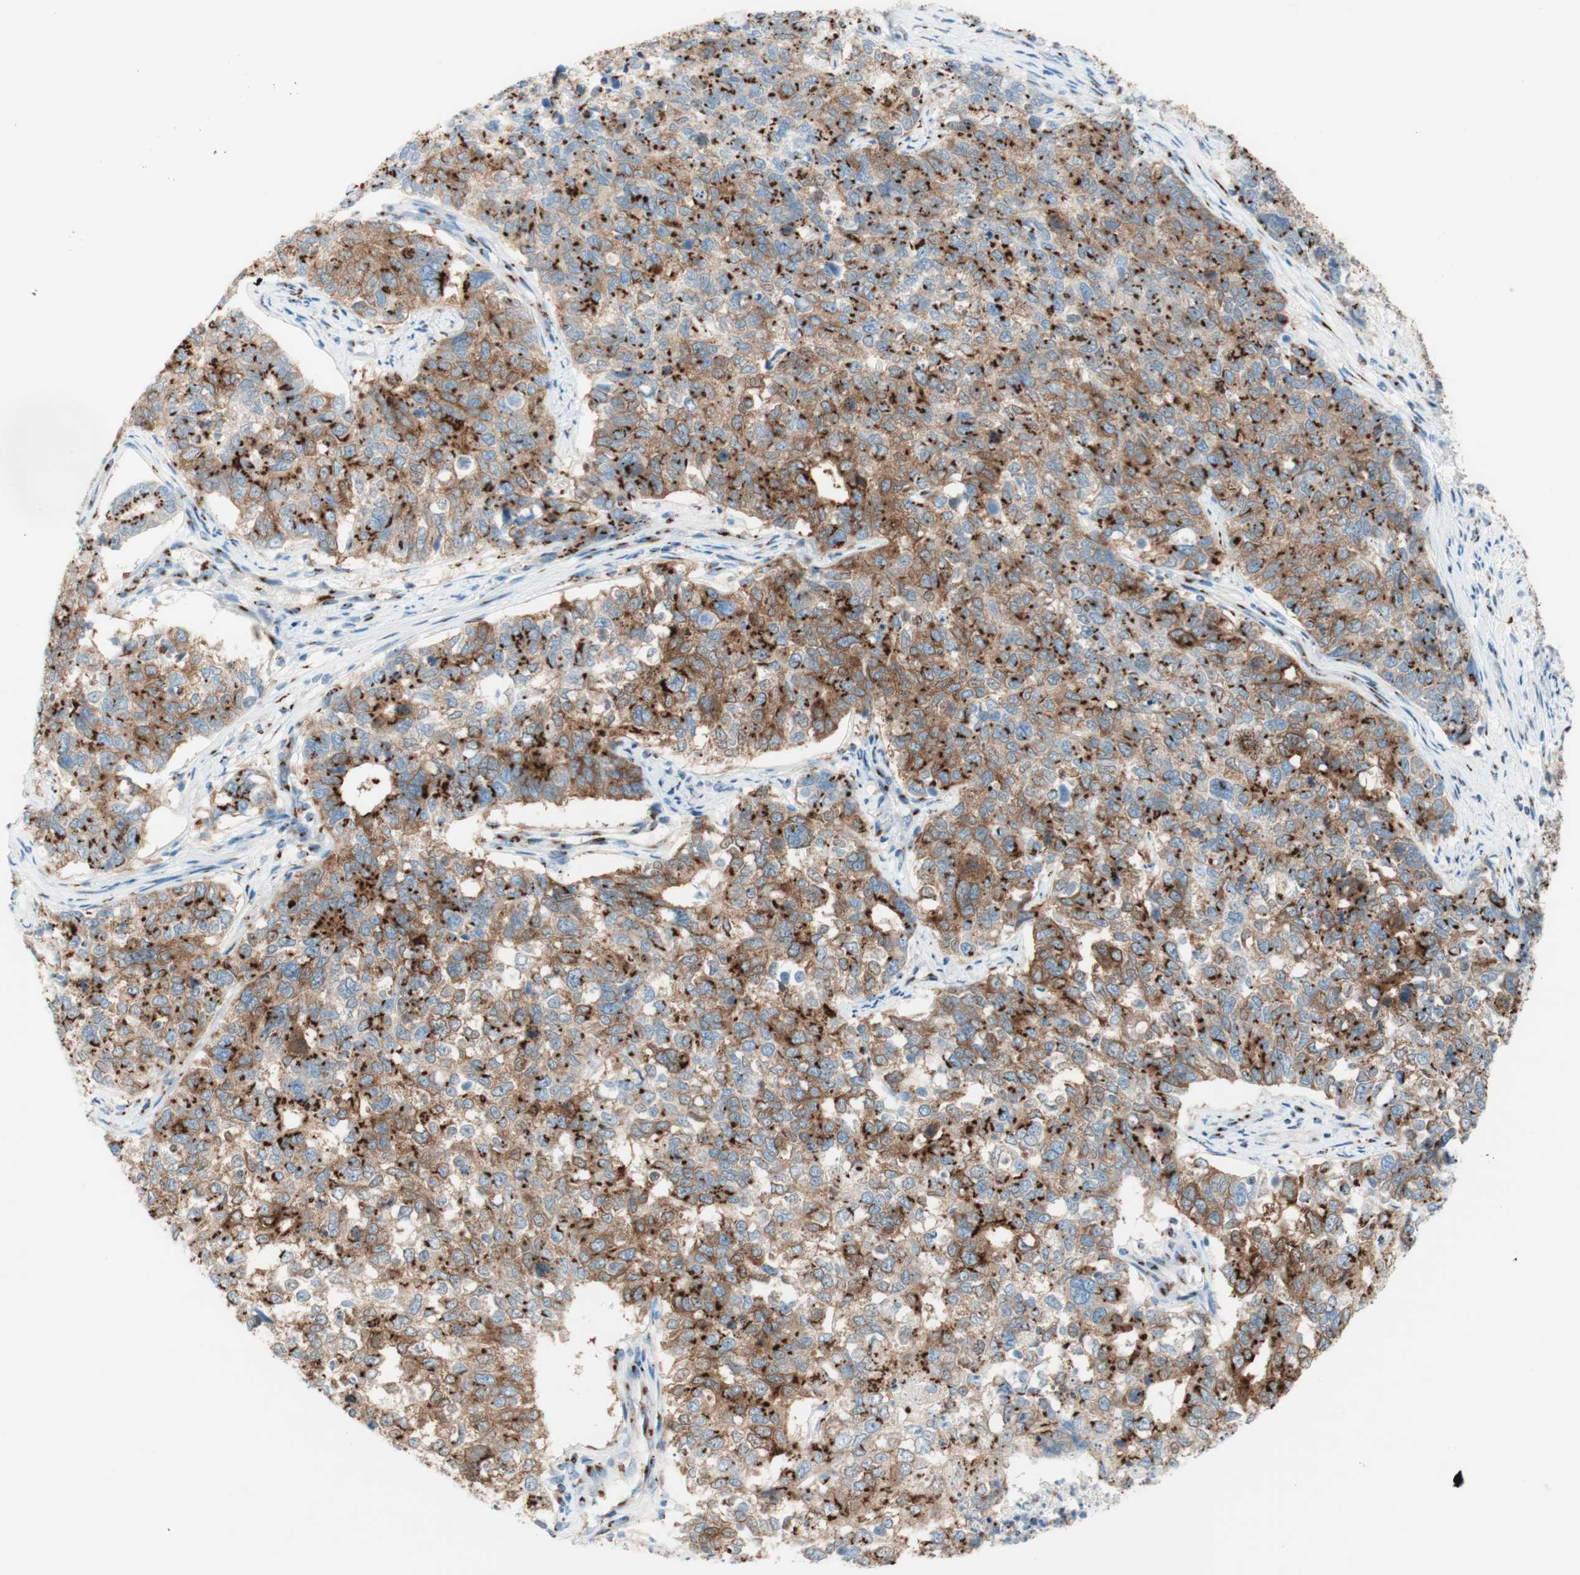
{"staining": {"intensity": "strong", "quantity": ">75%", "location": "cytoplasmic/membranous"}, "tissue": "cervical cancer", "cell_type": "Tumor cells", "image_type": "cancer", "snomed": [{"axis": "morphology", "description": "Squamous cell carcinoma, NOS"}, {"axis": "topography", "description": "Cervix"}], "caption": "A high-resolution histopathology image shows immunohistochemistry staining of cervical cancer, which demonstrates strong cytoplasmic/membranous positivity in approximately >75% of tumor cells.", "gene": "GOLGB1", "patient": {"sex": "female", "age": 63}}